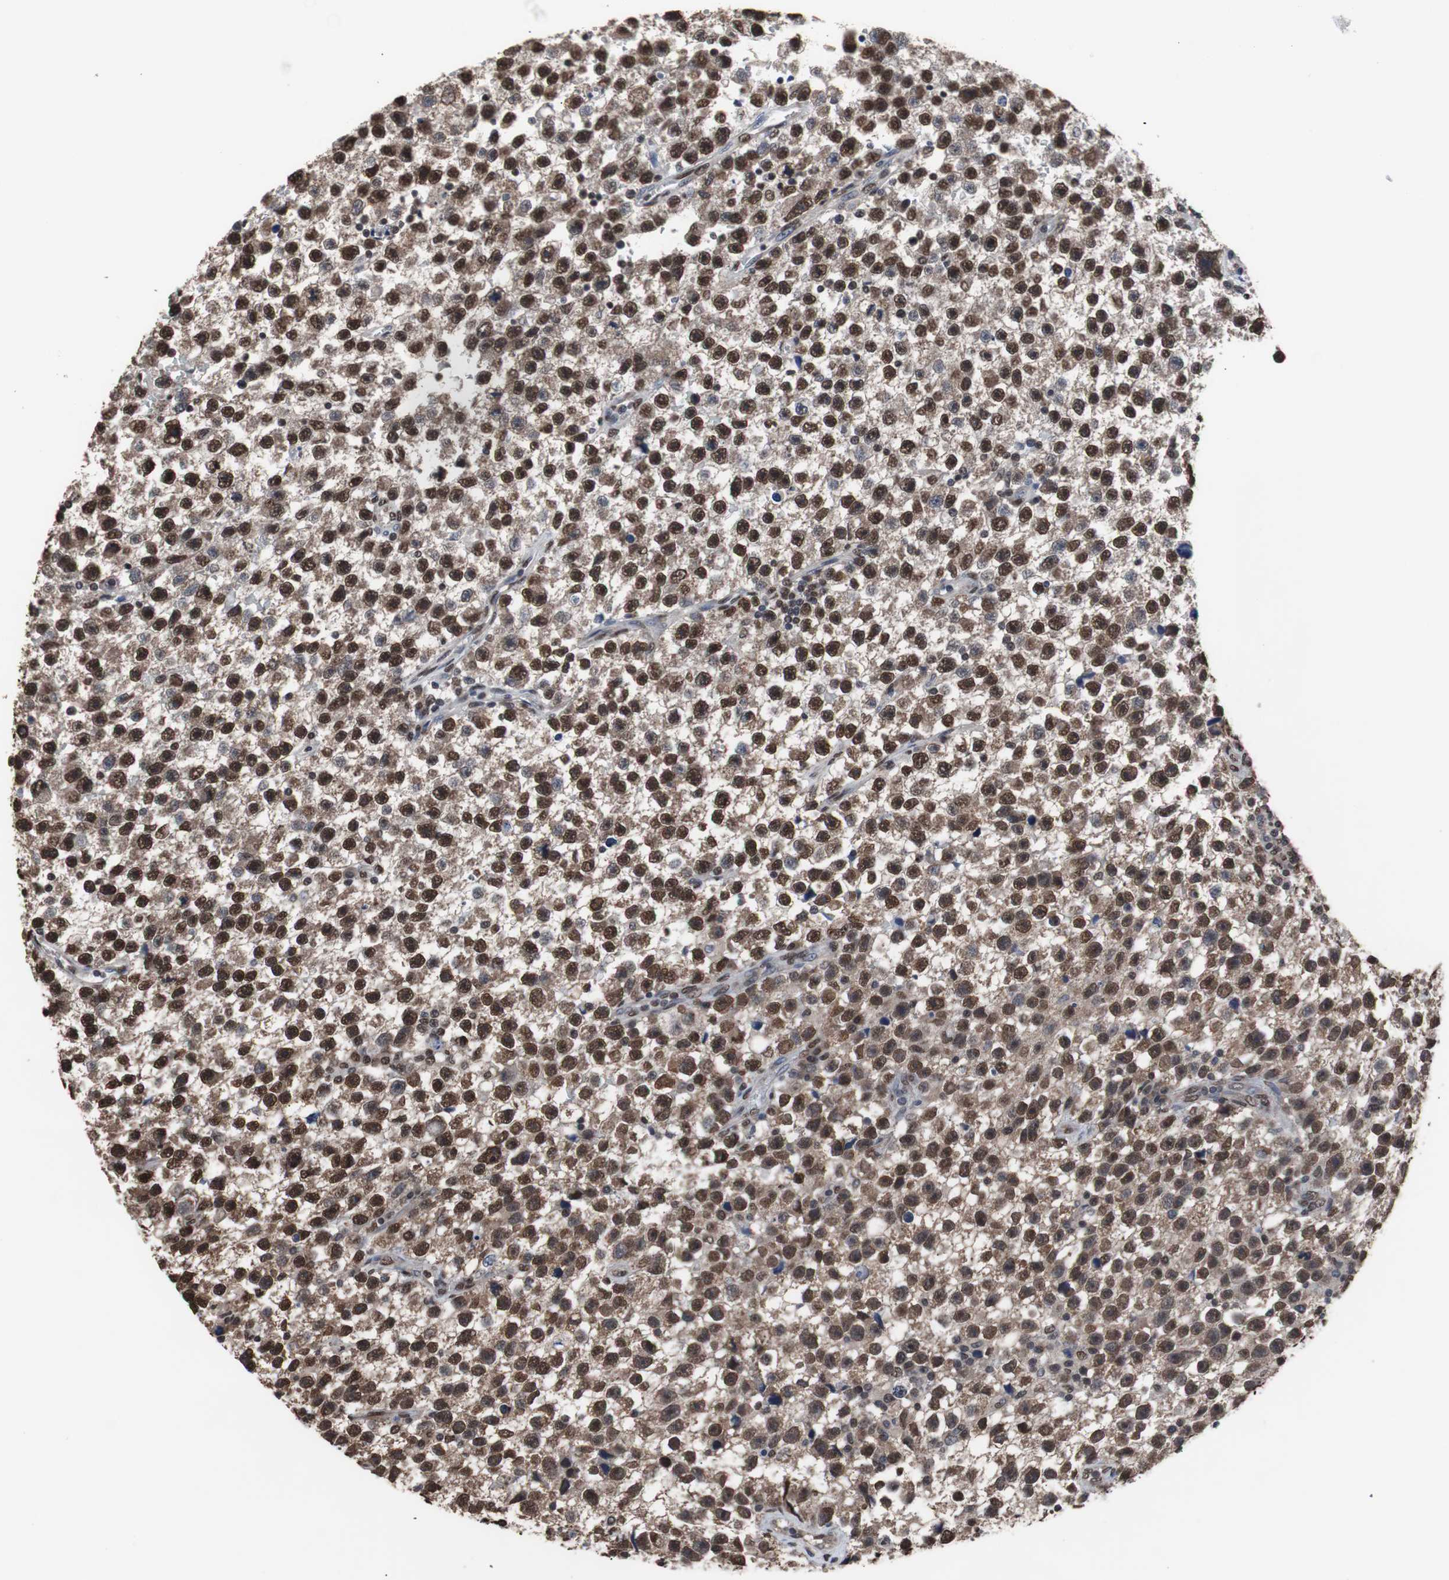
{"staining": {"intensity": "strong", "quantity": ">75%", "location": "nuclear"}, "tissue": "testis cancer", "cell_type": "Tumor cells", "image_type": "cancer", "snomed": [{"axis": "morphology", "description": "Seminoma, NOS"}, {"axis": "topography", "description": "Testis"}], "caption": "A brown stain shows strong nuclear expression of a protein in human testis cancer tumor cells.", "gene": "MED27", "patient": {"sex": "male", "age": 33}}